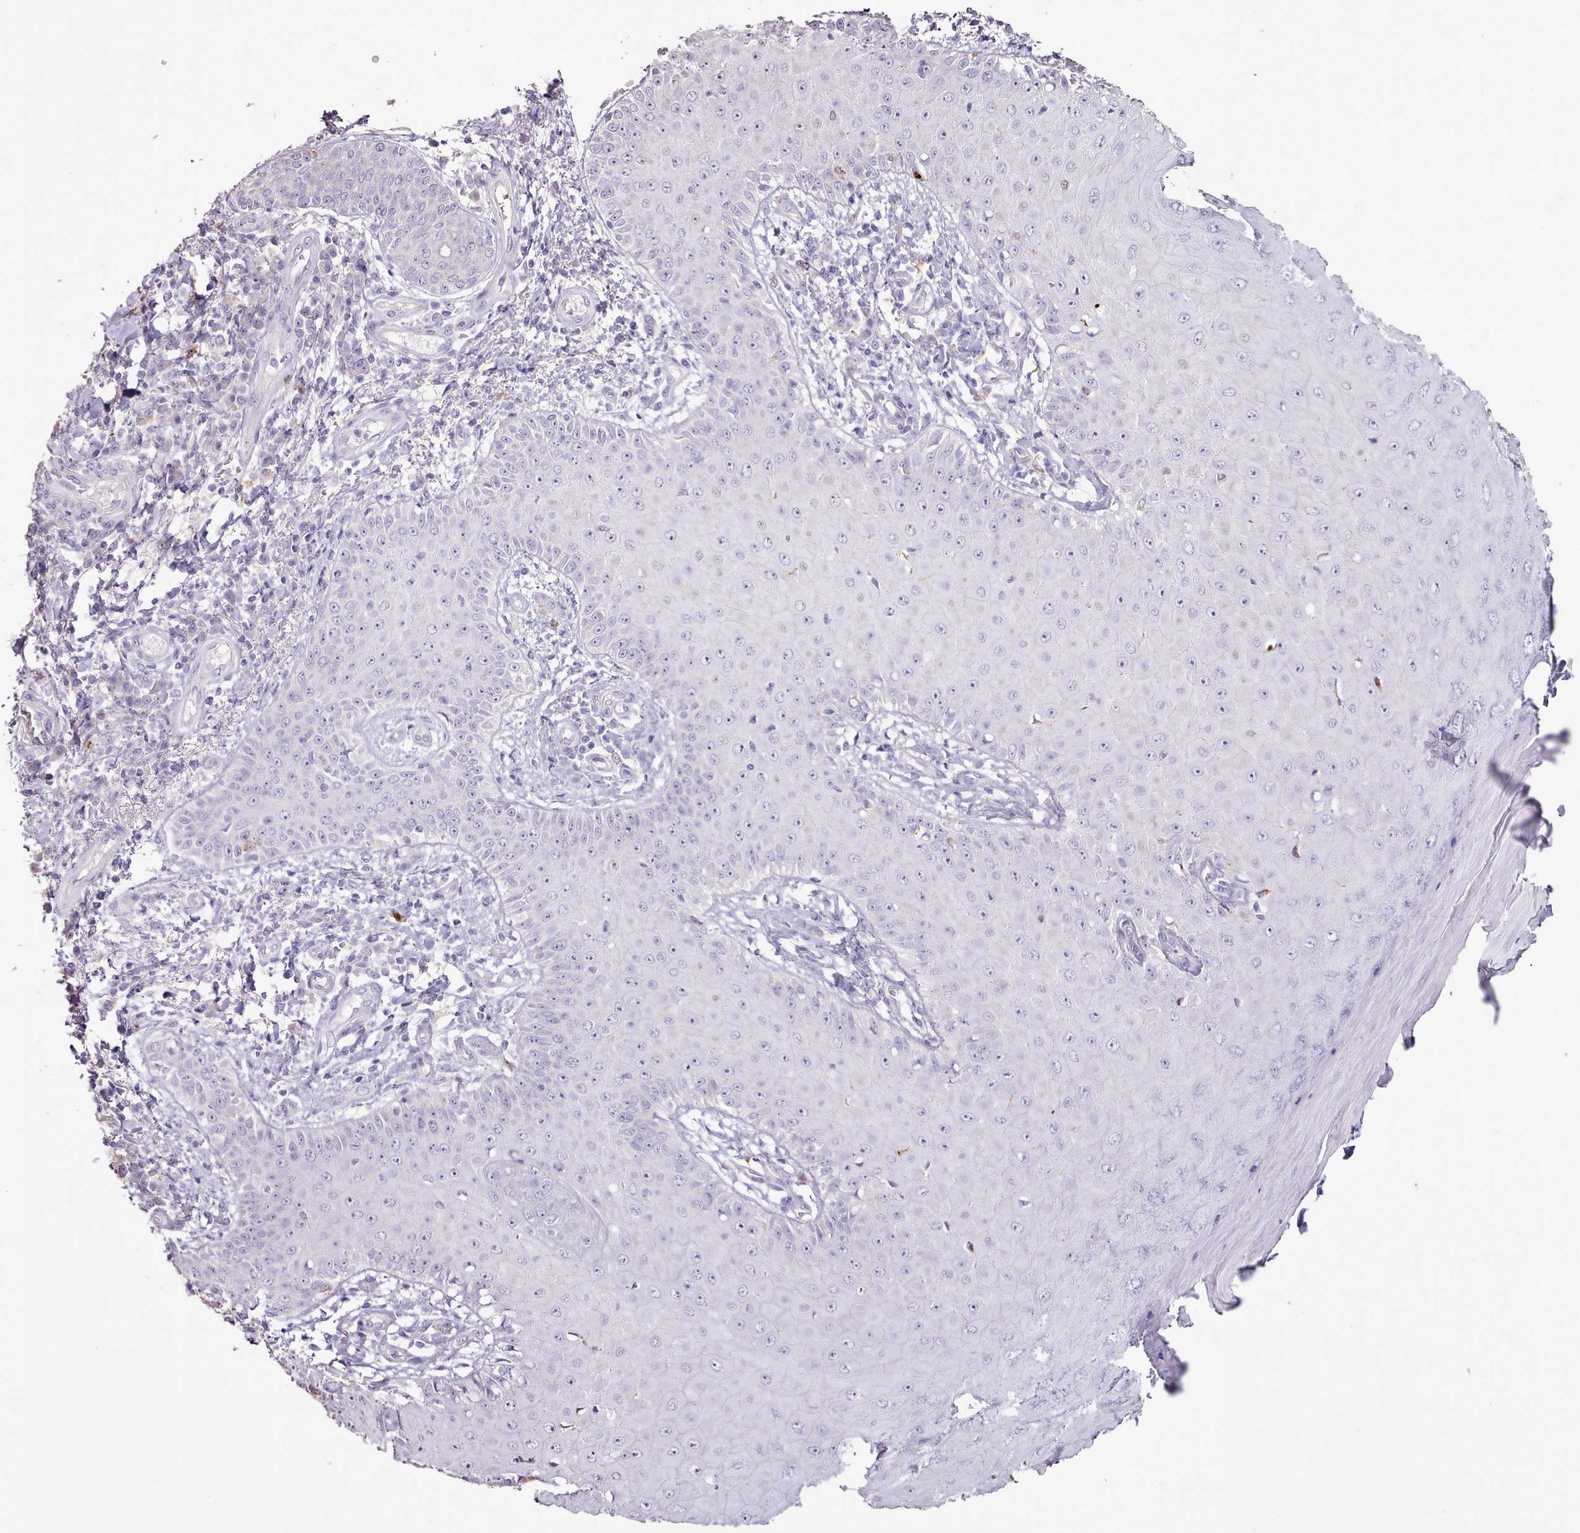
{"staining": {"intensity": "negative", "quantity": "none", "location": "none"}, "tissue": "skin cancer", "cell_type": "Tumor cells", "image_type": "cancer", "snomed": [{"axis": "morphology", "description": "Squamous cell carcinoma, NOS"}, {"axis": "topography", "description": "Skin"}], "caption": "This image is of skin cancer (squamous cell carcinoma) stained with IHC to label a protein in brown with the nuclei are counter-stained blue. There is no positivity in tumor cells.", "gene": "BLOC1S2", "patient": {"sex": "male", "age": 70}}